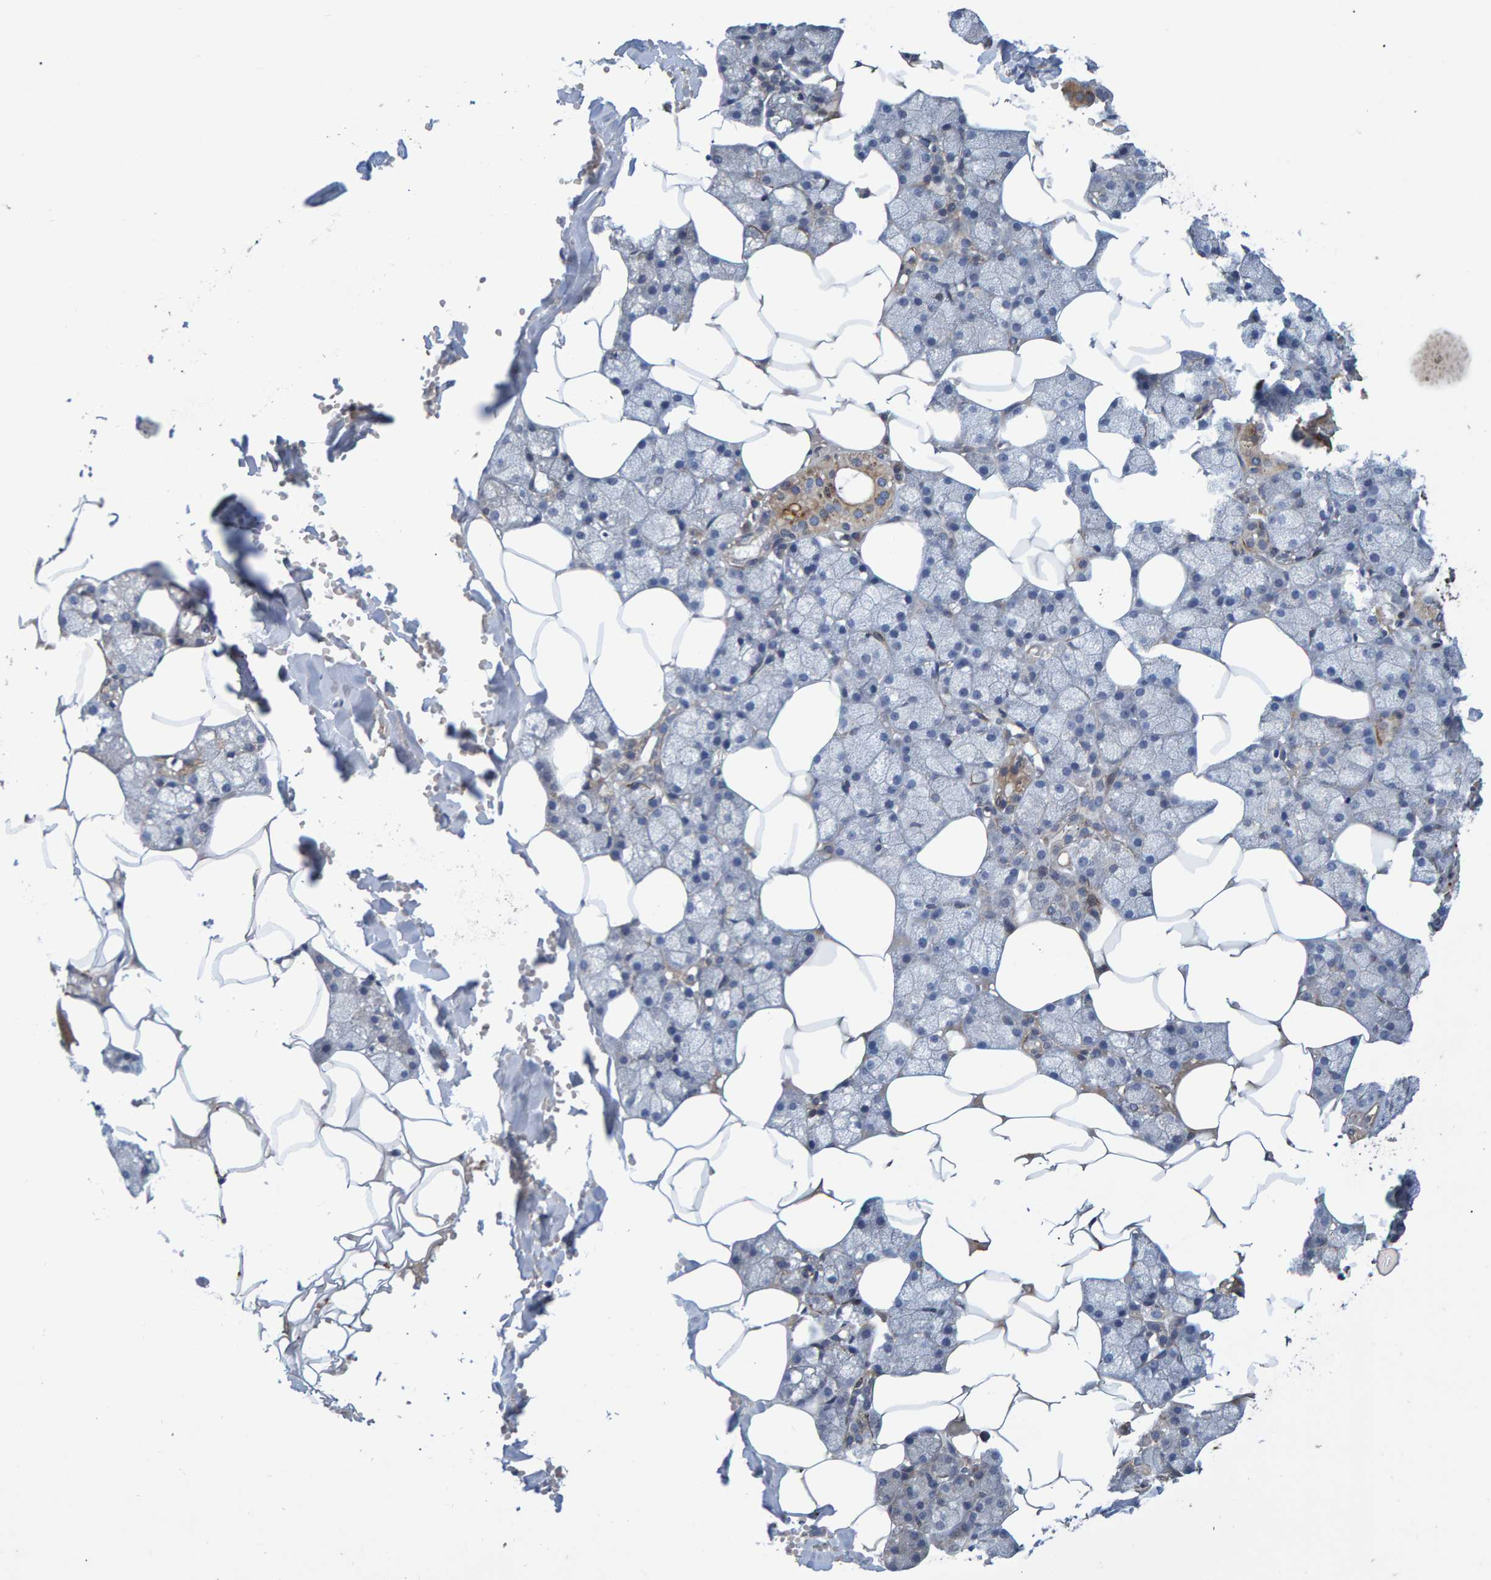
{"staining": {"intensity": "strong", "quantity": "<25%", "location": "cytoplasmic/membranous"}, "tissue": "salivary gland", "cell_type": "Glandular cells", "image_type": "normal", "snomed": [{"axis": "morphology", "description": "Normal tissue, NOS"}, {"axis": "topography", "description": "Salivary gland"}], "caption": "The image exhibits staining of normal salivary gland, revealing strong cytoplasmic/membranous protein staining (brown color) within glandular cells. (DAB = brown stain, brightfield microscopy at high magnification).", "gene": "SLIT2", "patient": {"sex": "male", "age": 62}}